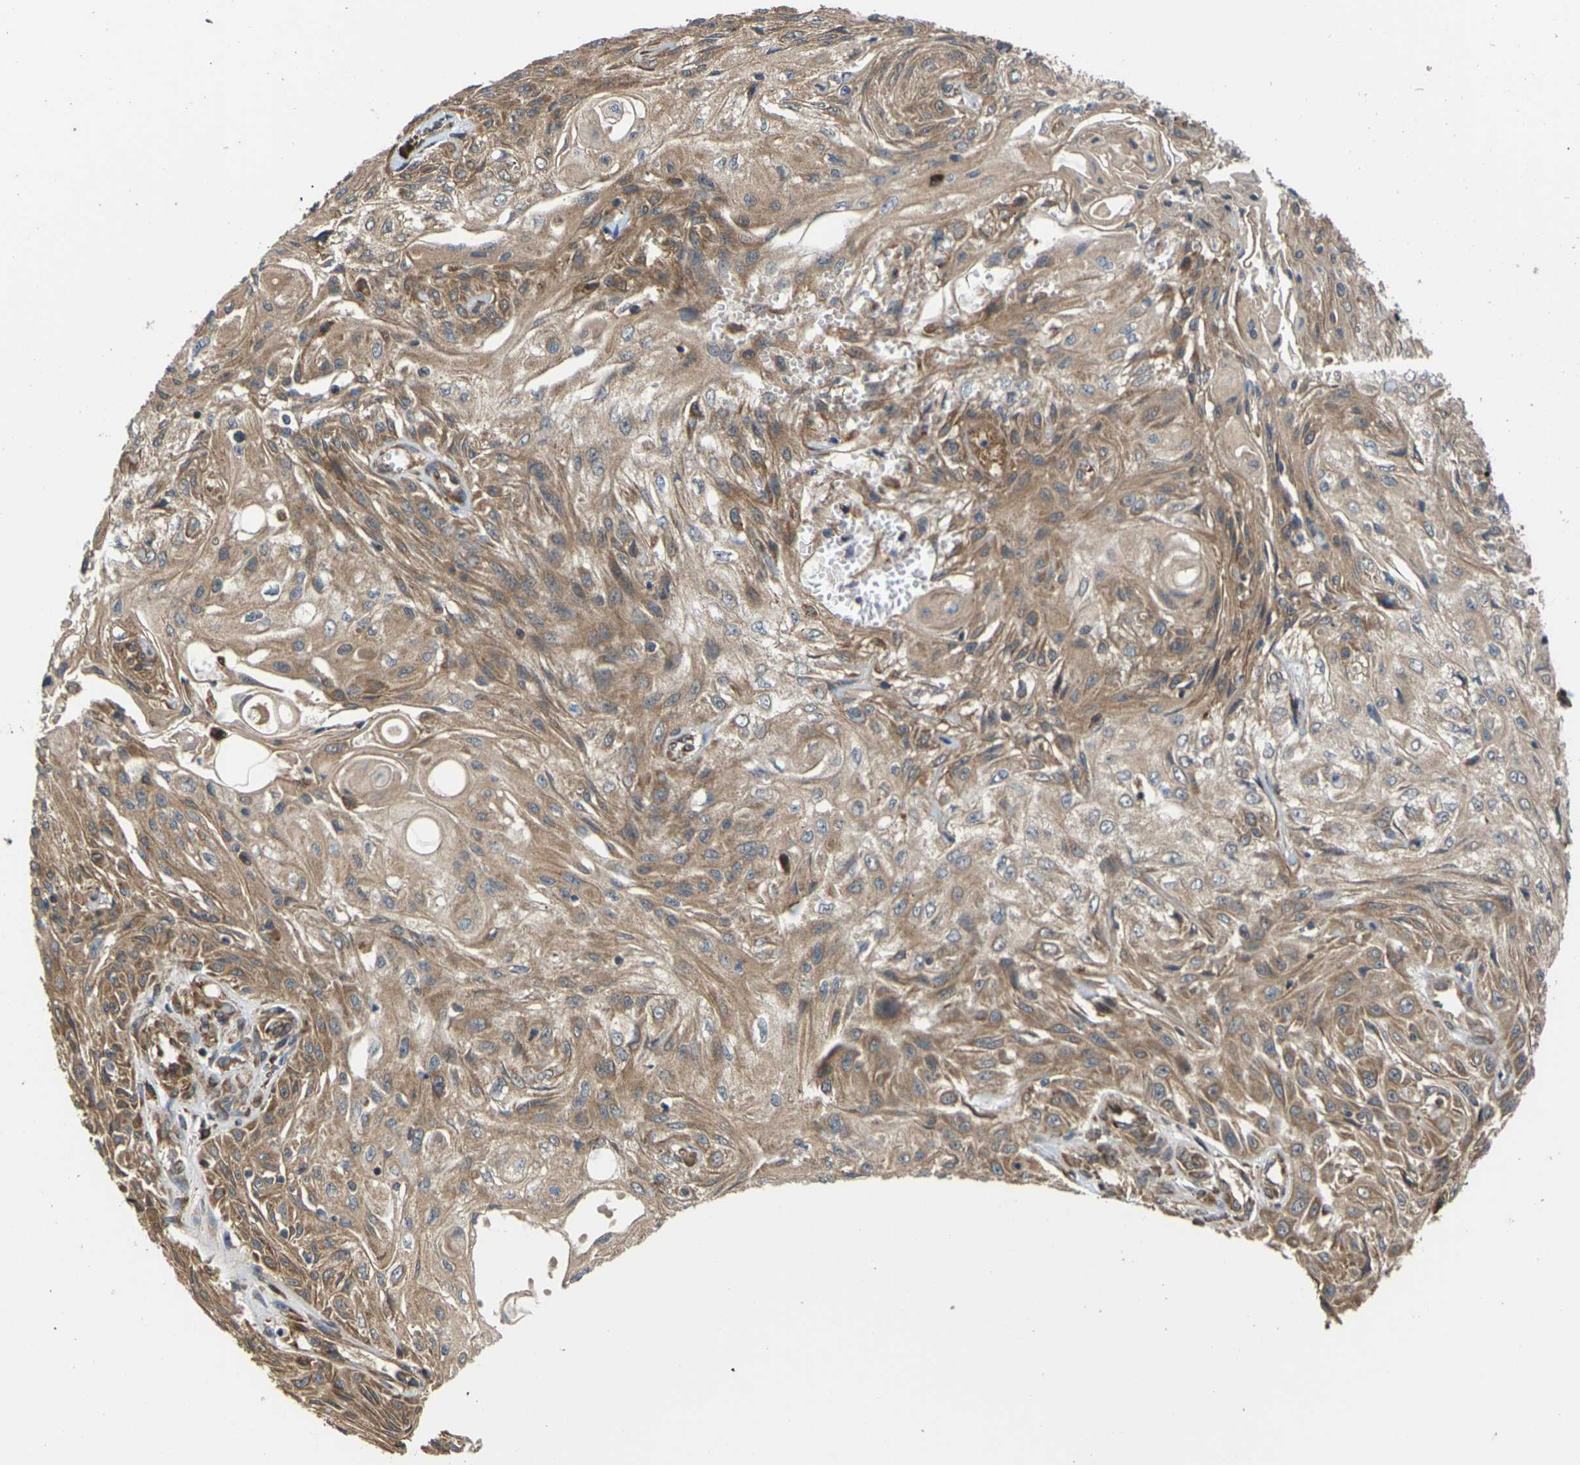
{"staining": {"intensity": "moderate", "quantity": ">75%", "location": "cytoplasmic/membranous"}, "tissue": "skin cancer", "cell_type": "Tumor cells", "image_type": "cancer", "snomed": [{"axis": "morphology", "description": "Squamous cell carcinoma, NOS"}, {"axis": "topography", "description": "Skin"}], "caption": "Skin cancer (squamous cell carcinoma) was stained to show a protein in brown. There is medium levels of moderate cytoplasmic/membranous expression in approximately >75% of tumor cells.", "gene": "NRAS", "patient": {"sex": "male", "age": 75}}